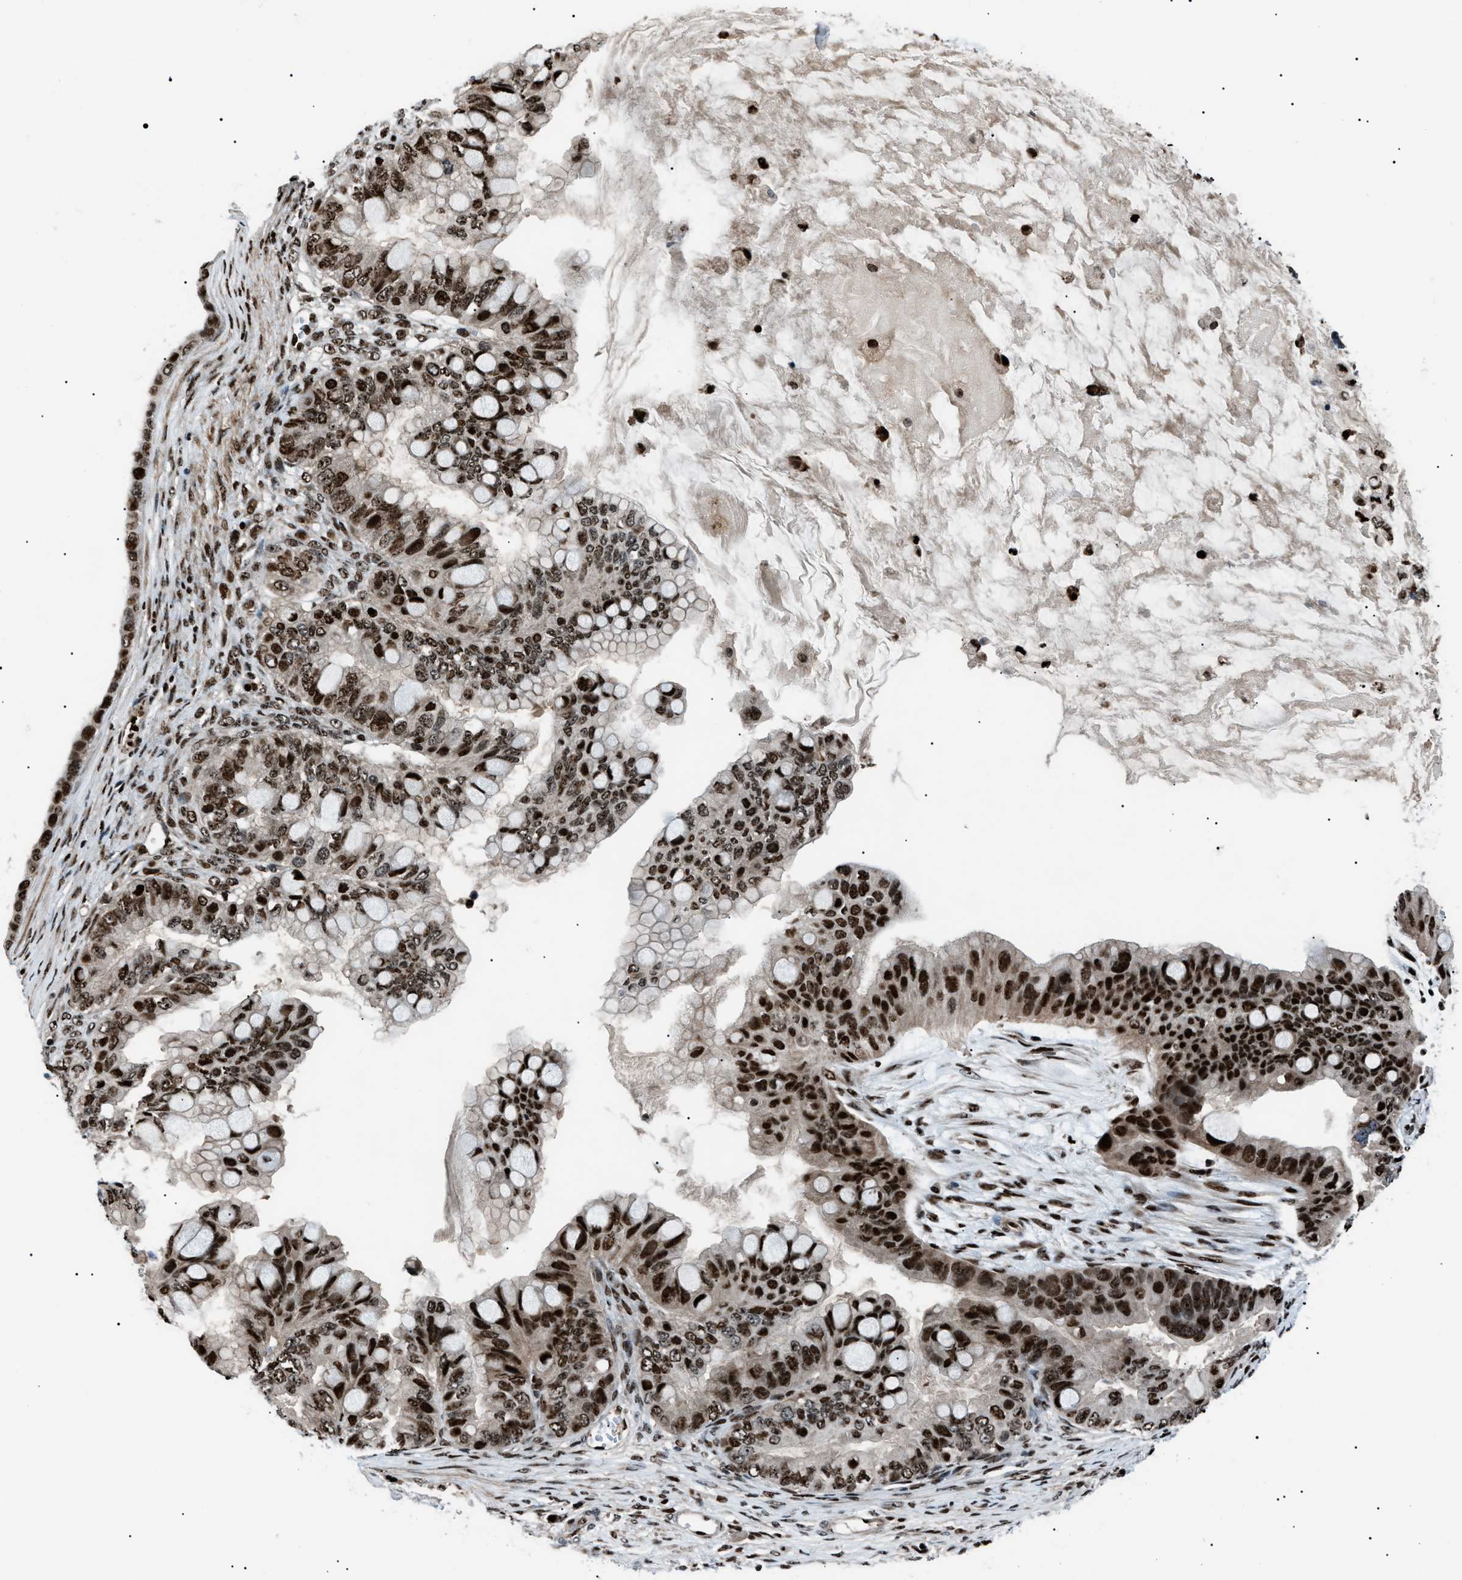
{"staining": {"intensity": "strong", "quantity": ">75%", "location": "nuclear"}, "tissue": "ovarian cancer", "cell_type": "Tumor cells", "image_type": "cancer", "snomed": [{"axis": "morphology", "description": "Cystadenocarcinoma, mucinous, NOS"}, {"axis": "topography", "description": "Ovary"}], "caption": "Ovarian cancer (mucinous cystadenocarcinoma) stained with DAB IHC shows high levels of strong nuclear staining in about >75% of tumor cells.", "gene": "PRKX", "patient": {"sex": "female", "age": 80}}